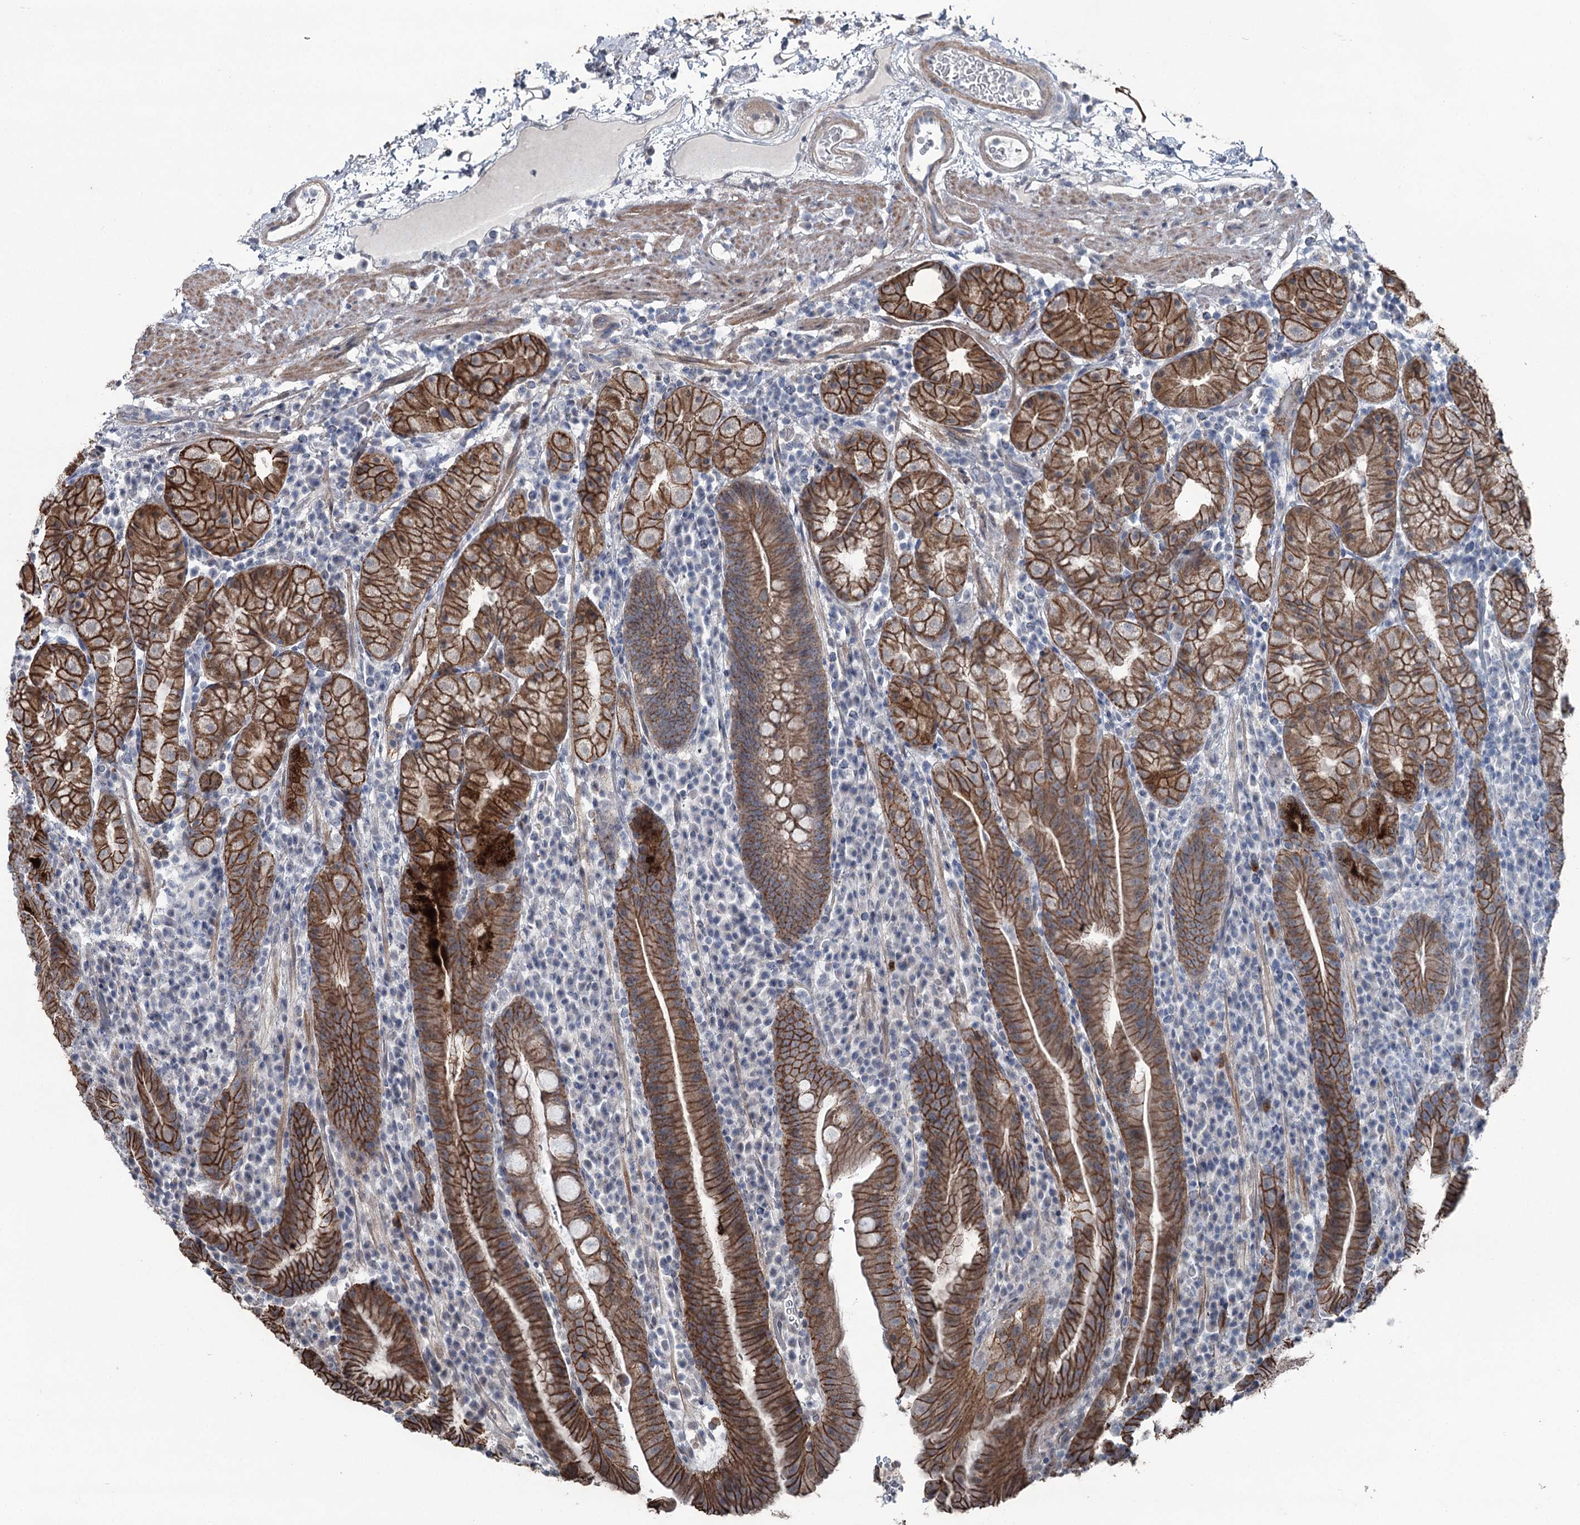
{"staining": {"intensity": "strong", "quantity": ">75%", "location": "cytoplasmic/membranous"}, "tissue": "stomach", "cell_type": "Glandular cells", "image_type": "normal", "snomed": [{"axis": "morphology", "description": "Normal tissue, NOS"}, {"axis": "morphology", "description": "Inflammation, NOS"}, {"axis": "topography", "description": "Stomach"}], "caption": "IHC of normal stomach demonstrates high levels of strong cytoplasmic/membranous positivity in about >75% of glandular cells.", "gene": "FAM120B", "patient": {"sex": "male", "age": 79}}